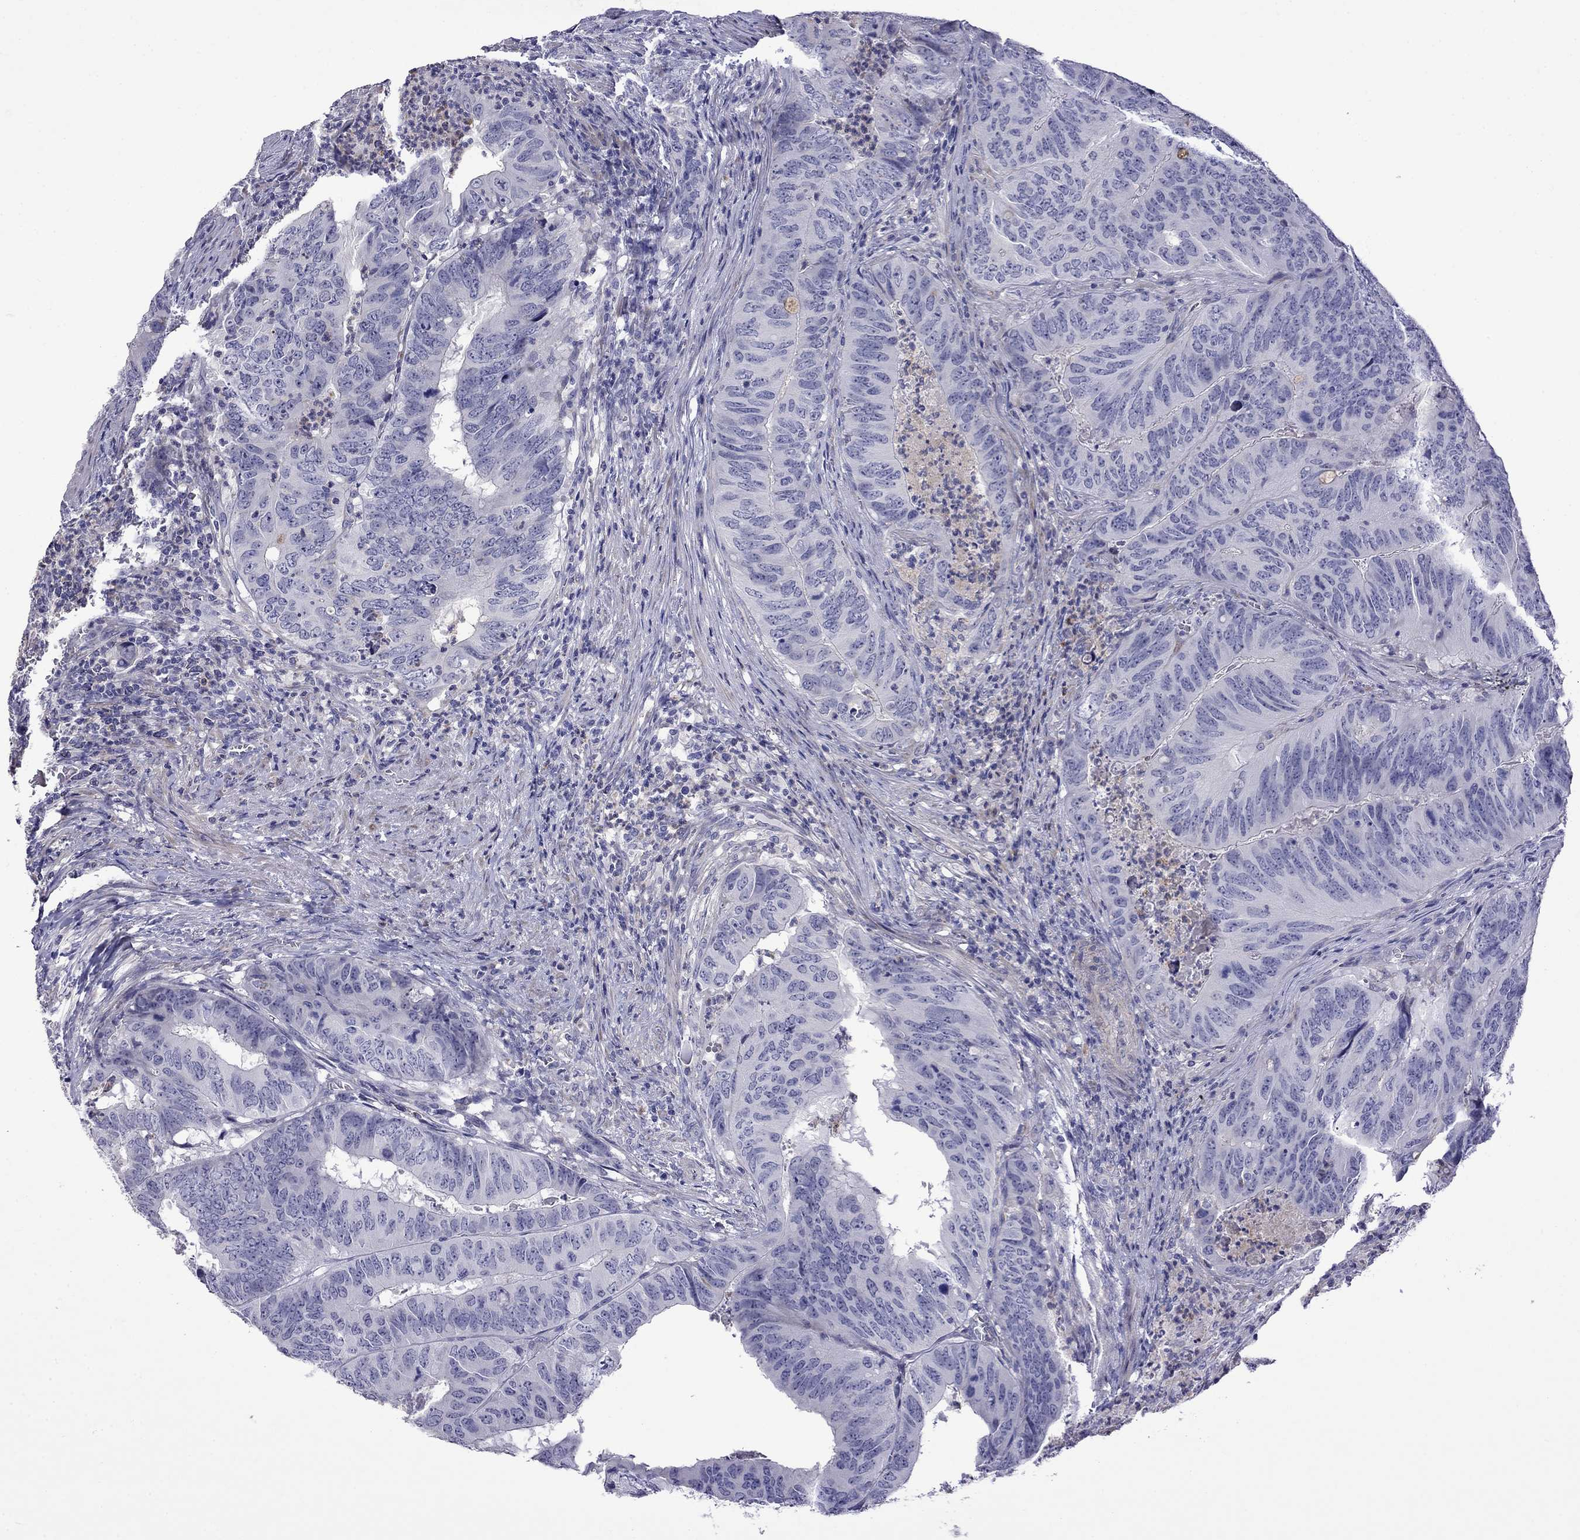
{"staining": {"intensity": "negative", "quantity": "none", "location": "none"}, "tissue": "colorectal cancer", "cell_type": "Tumor cells", "image_type": "cancer", "snomed": [{"axis": "morphology", "description": "Adenocarcinoma, NOS"}, {"axis": "topography", "description": "Colon"}], "caption": "This photomicrograph is of adenocarcinoma (colorectal) stained with immunohistochemistry to label a protein in brown with the nuclei are counter-stained blue. There is no staining in tumor cells.", "gene": "STAR", "patient": {"sex": "male", "age": 79}}